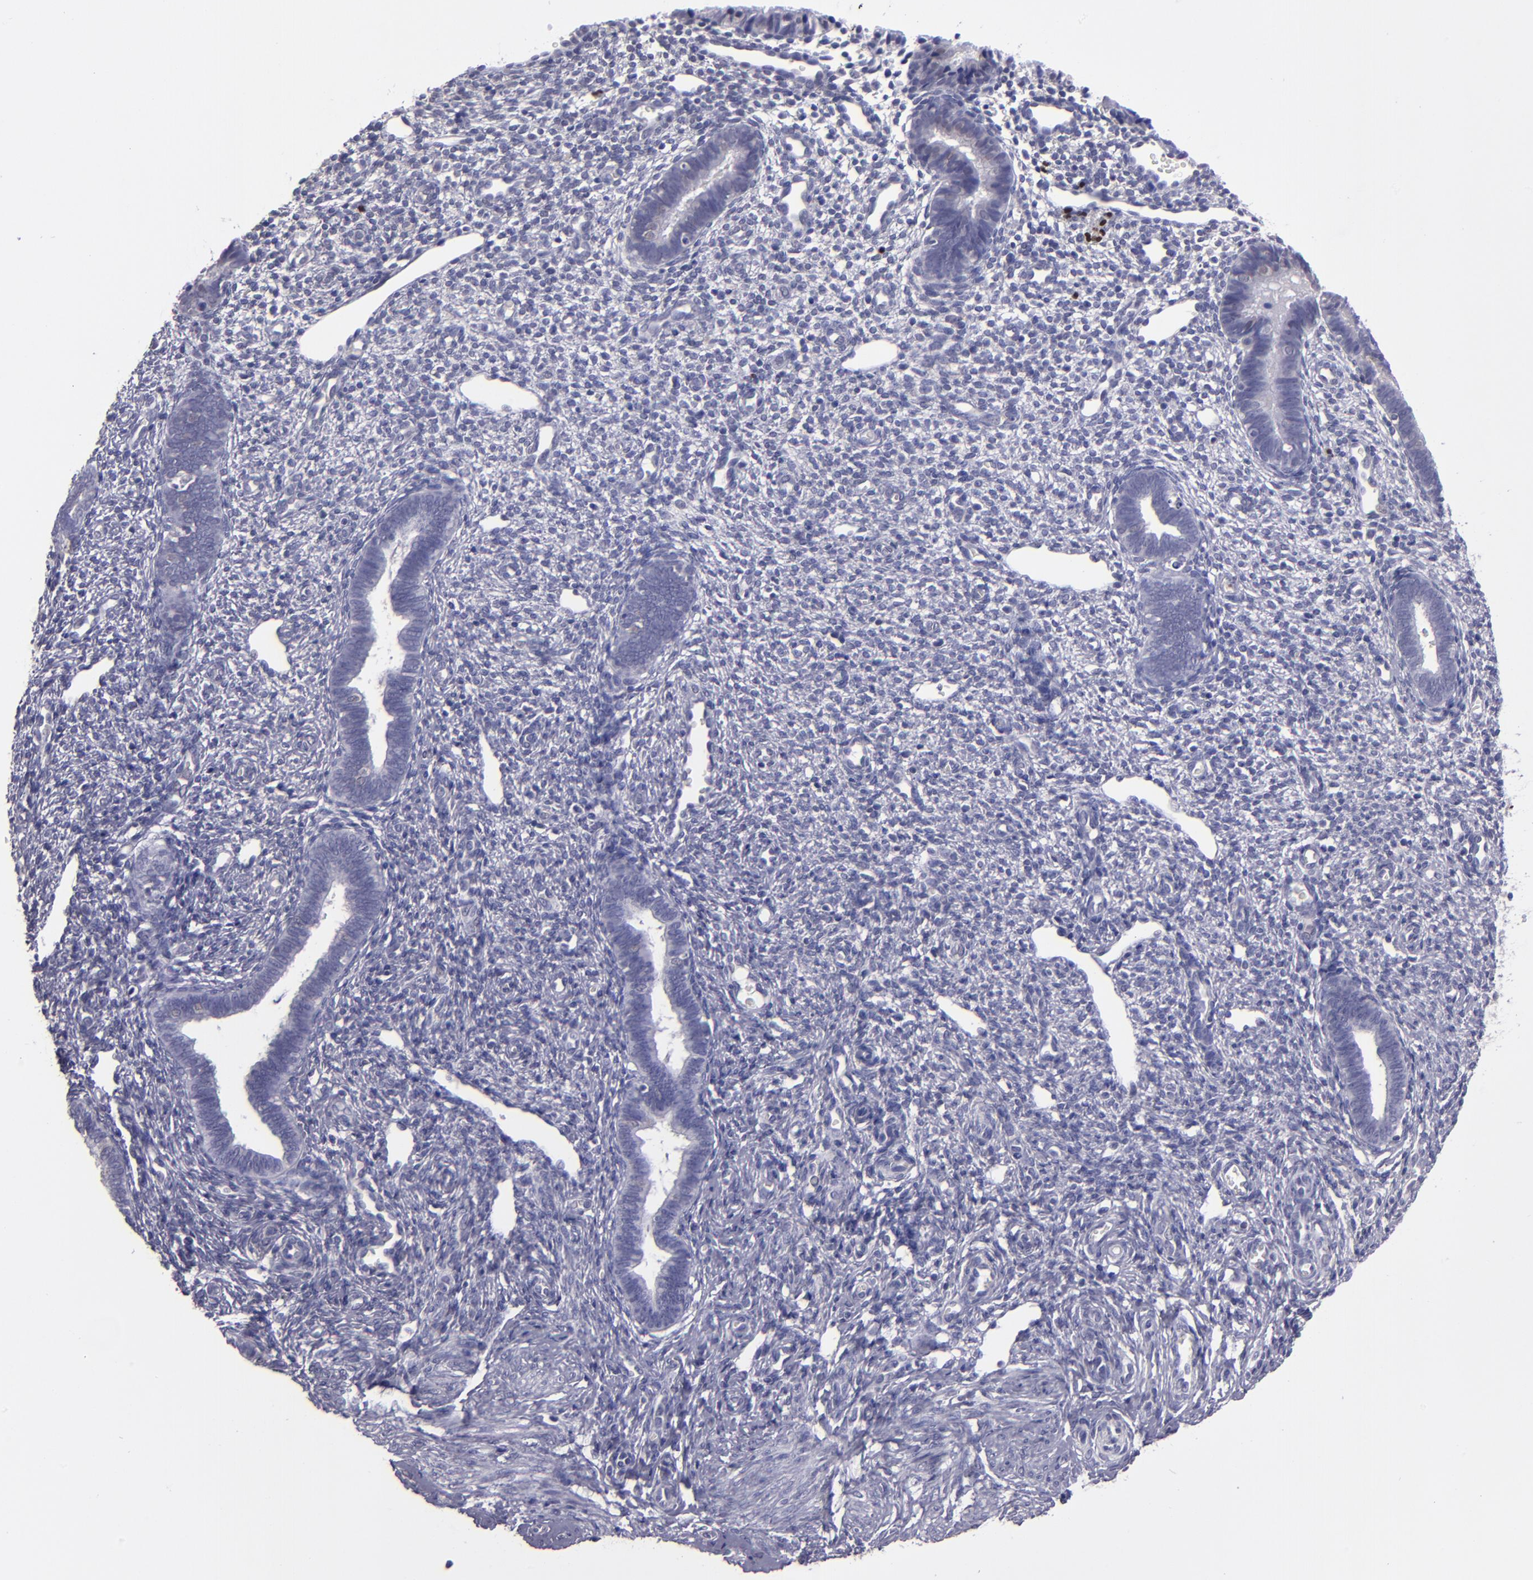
{"staining": {"intensity": "negative", "quantity": "none", "location": "none"}, "tissue": "endometrium", "cell_type": "Cells in endometrial stroma", "image_type": "normal", "snomed": [{"axis": "morphology", "description": "Normal tissue, NOS"}, {"axis": "topography", "description": "Endometrium"}], "caption": "IHC micrograph of normal human endometrium stained for a protein (brown), which shows no staining in cells in endometrial stroma. Nuclei are stained in blue.", "gene": "CEBPE", "patient": {"sex": "female", "age": 27}}